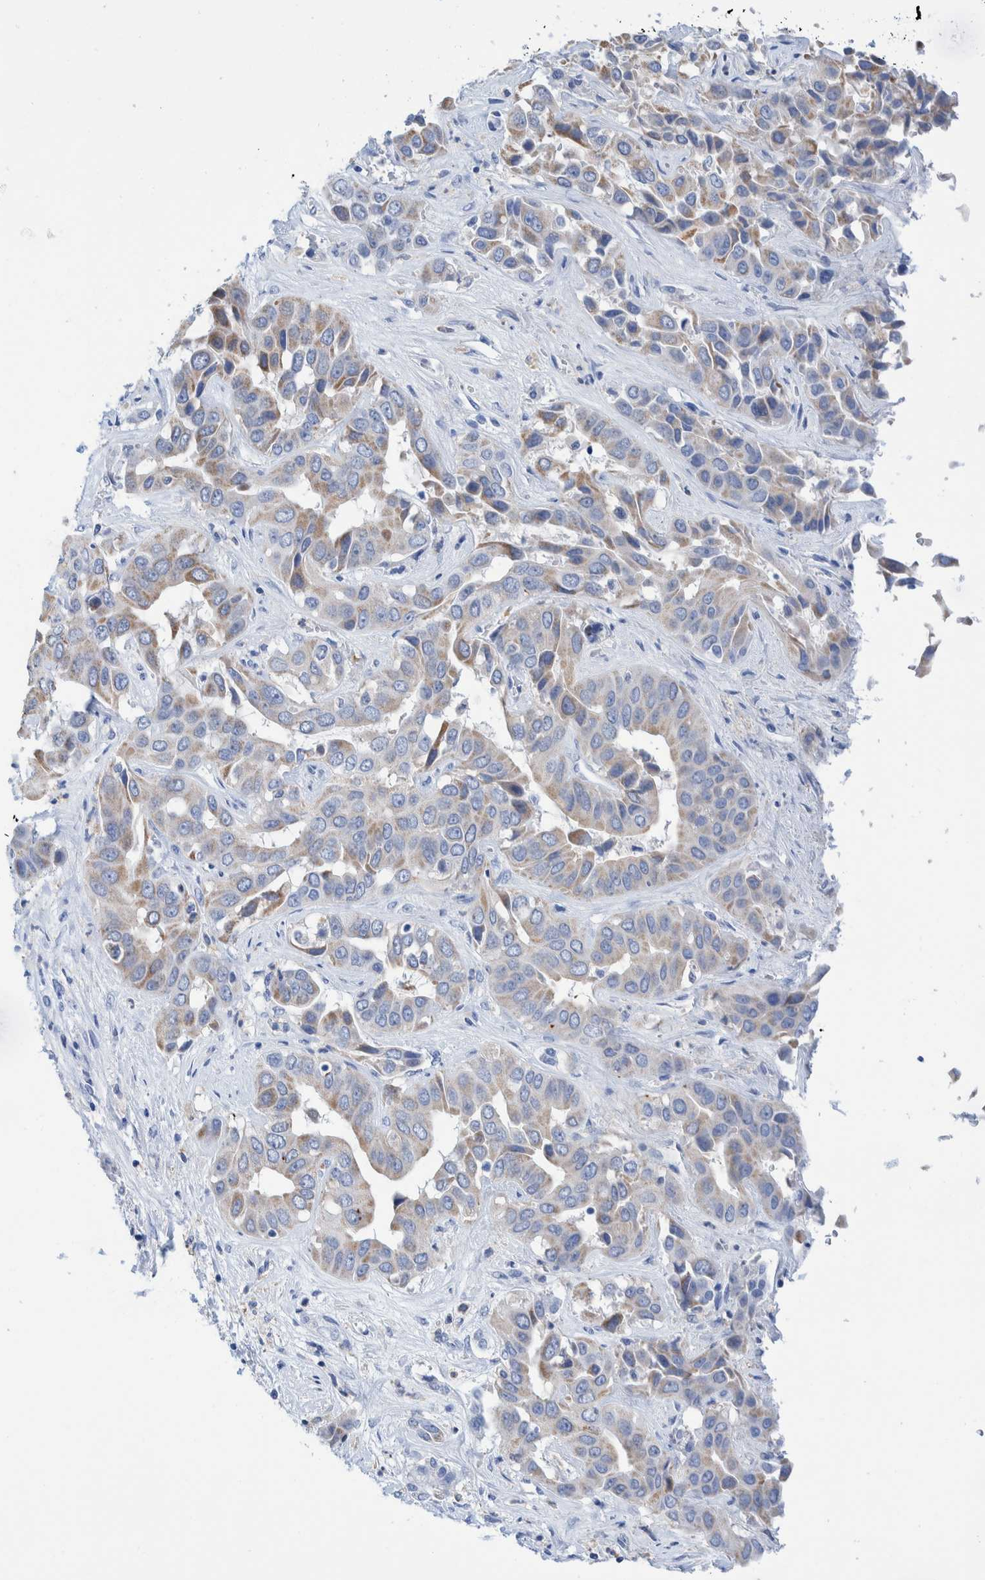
{"staining": {"intensity": "weak", "quantity": ">75%", "location": "cytoplasmic/membranous"}, "tissue": "liver cancer", "cell_type": "Tumor cells", "image_type": "cancer", "snomed": [{"axis": "morphology", "description": "Cholangiocarcinoma"}, {"axis": "topography", "description": "Liver"}], "caption": "A photomicrograph of human liver cancer (cholangiocarcinoma) stained for a protein displays weak cytoplasmic/membranous brown staining in tumor cells. (DAB = brown stain, brightfield microscopy at high magnification).", "gene": "KRT14", "patient": {"sex": "female", "age": 52}}